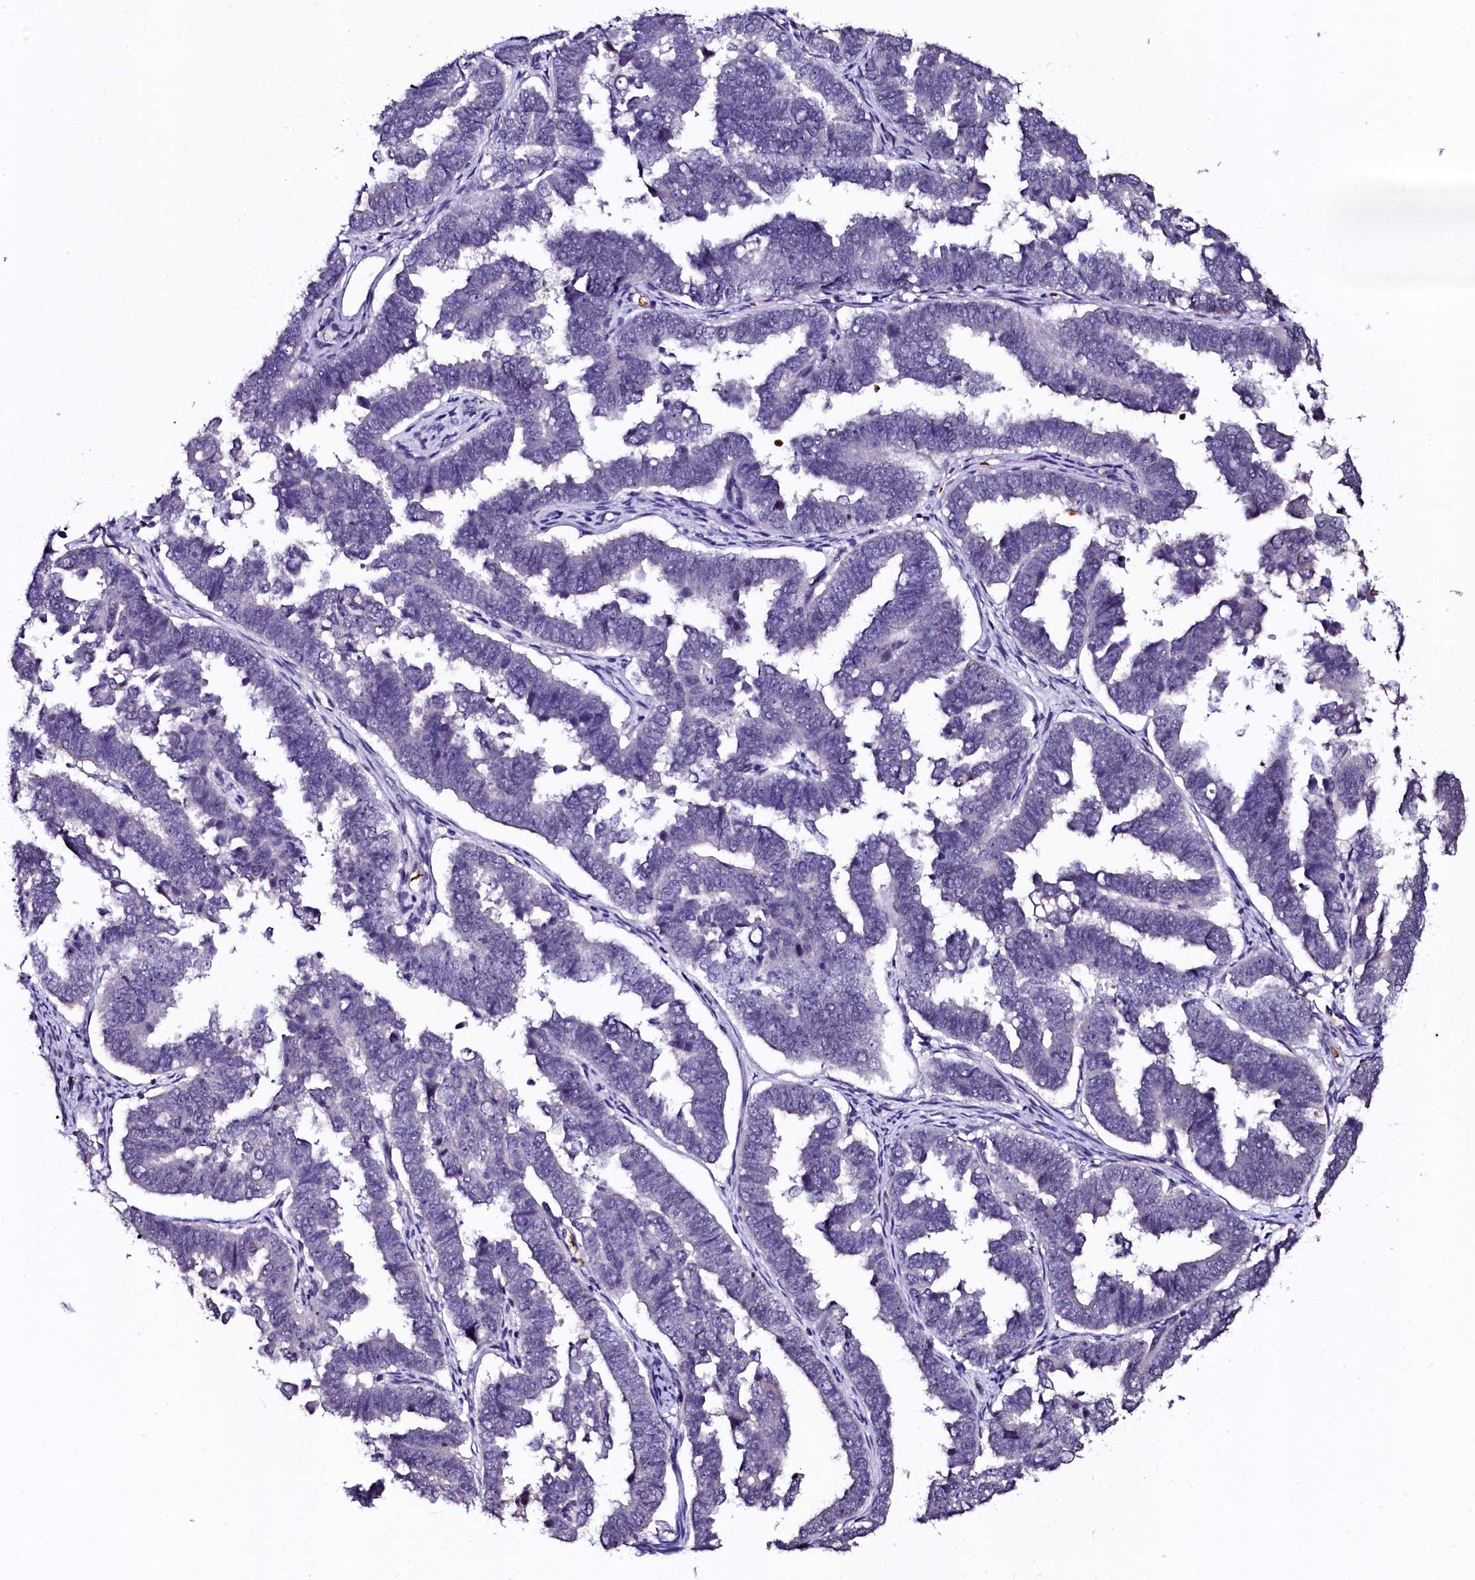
{"staining": {"intensity": "negative", "quantity": "none", "location": "none"}, "tissue": "endometrial cancer", "cell_type": "Tumor cells", "image_type": "cancer", "snomed": [{"axis": "morphology", "description": "Adenocarcinoma, NOS"}, {"axis": "topography", "description": "Endometrium"}], "caption": "Human endometrial cancer stained for a protein using immunohistochemistry shows no expression in tumor cells.", "gene": "CTDSPL2", "patient": {"sex": "female", "age": 75}}